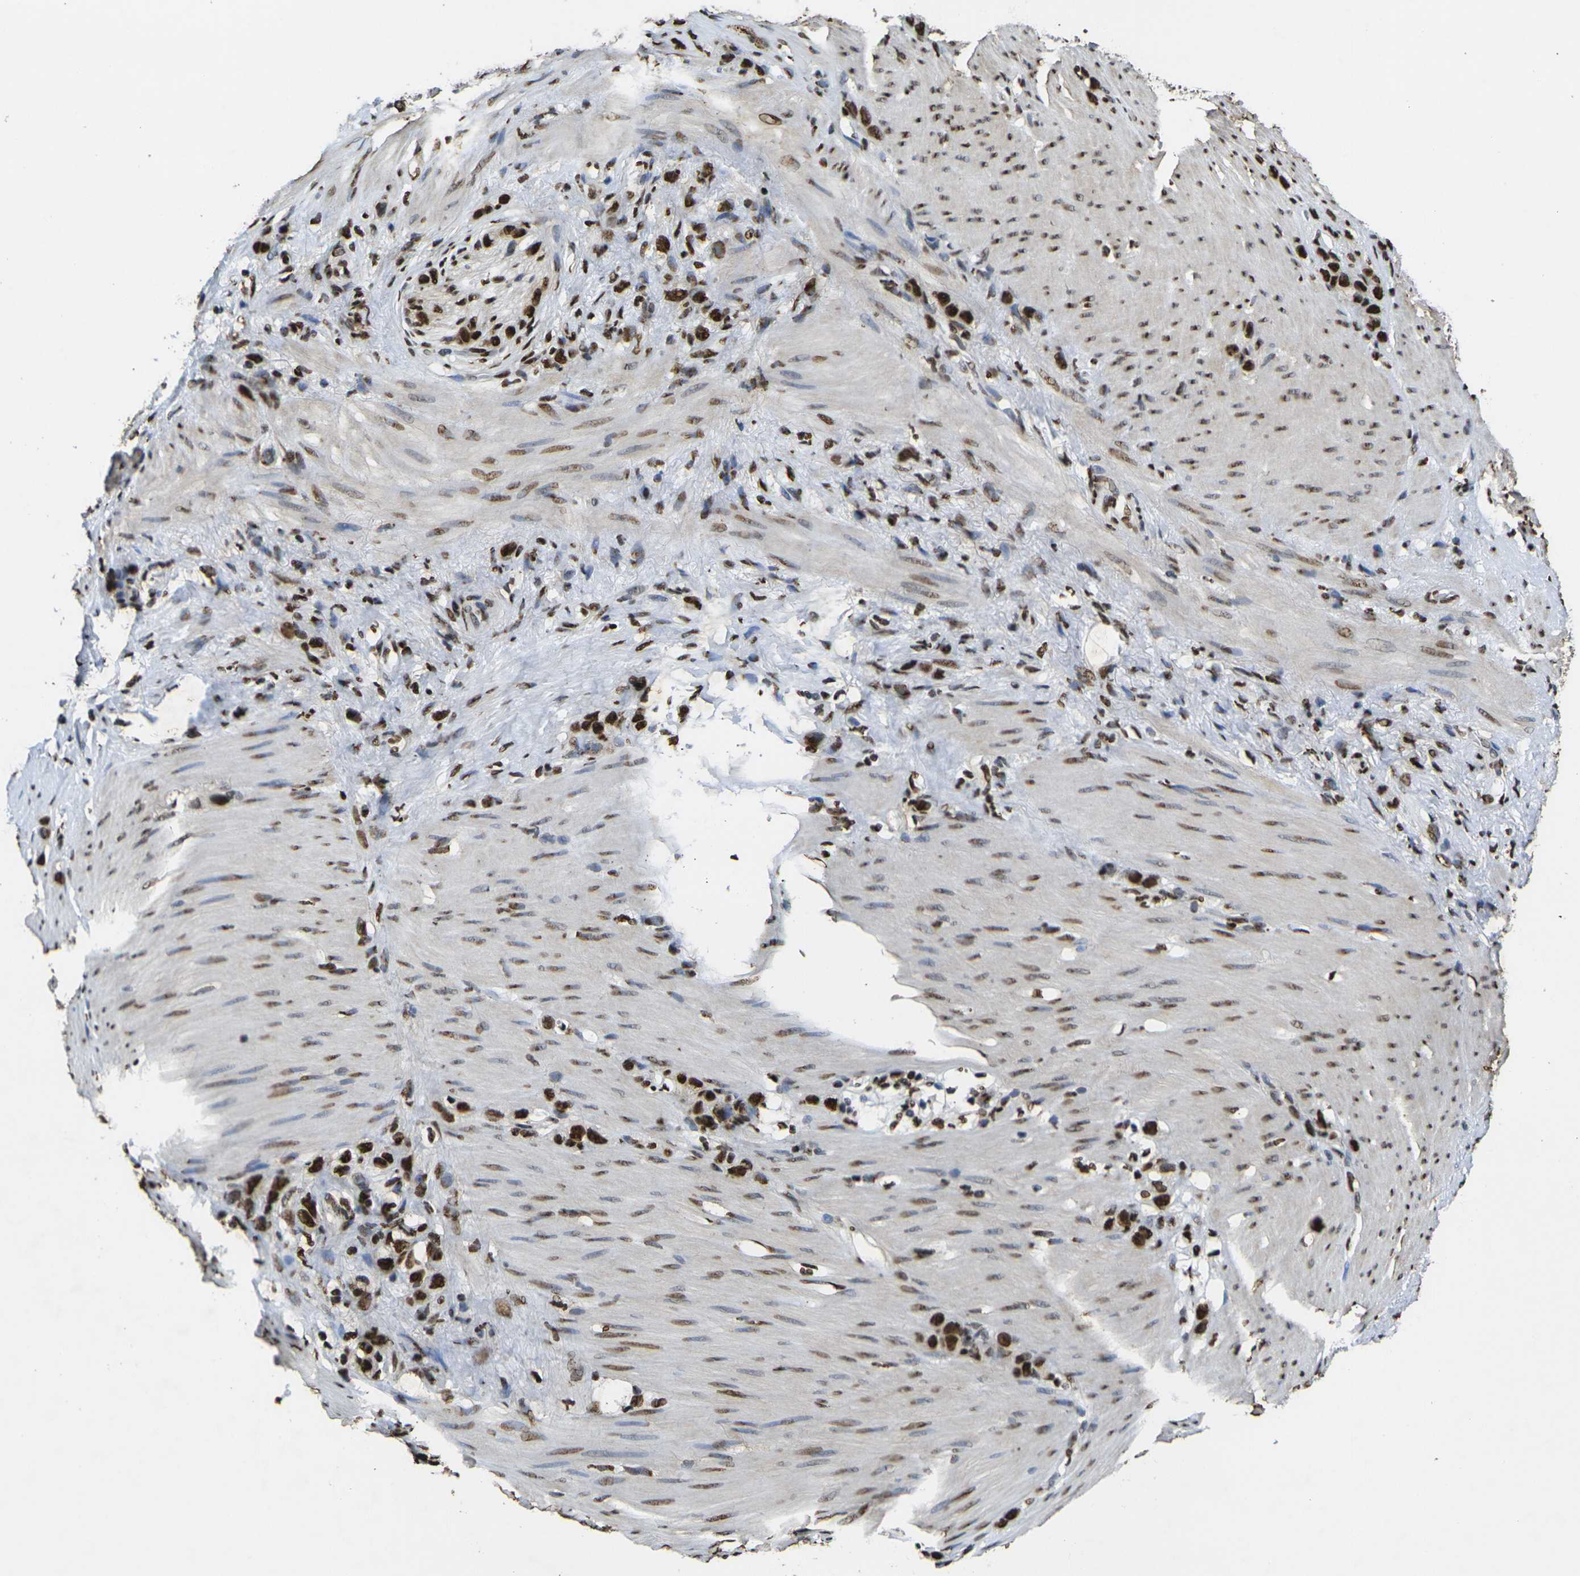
{"staining": {"intensity": "strong", "quantity": ">75%", "location": "nuclear"}, "tissue": "stomach cancer", "cell_type": "Tumor cells", "image_type": "cancer", "snomed": [{"axis": "morphology", "description": "Normal tissue, NOS"}, {"axis": "morphology", "description": "Adenocarcinoma, NOS"}, {"axis": "morphology", "description": "Adenocarcinoma, High grade"}, {"axis": "topography", "description": "Stomach, upper"}, {"axis": "topography", "description": "Stomach"}], "caption": "A histopathology image showing strong nuclear positivity in approximately >75% of tumor cells in high-grade adenocarcinoma (stomach), as visualized by brown immunohistochemical staining.", "gene": "SMARCC1", "patient": {"sex": "female", "age": 65}}